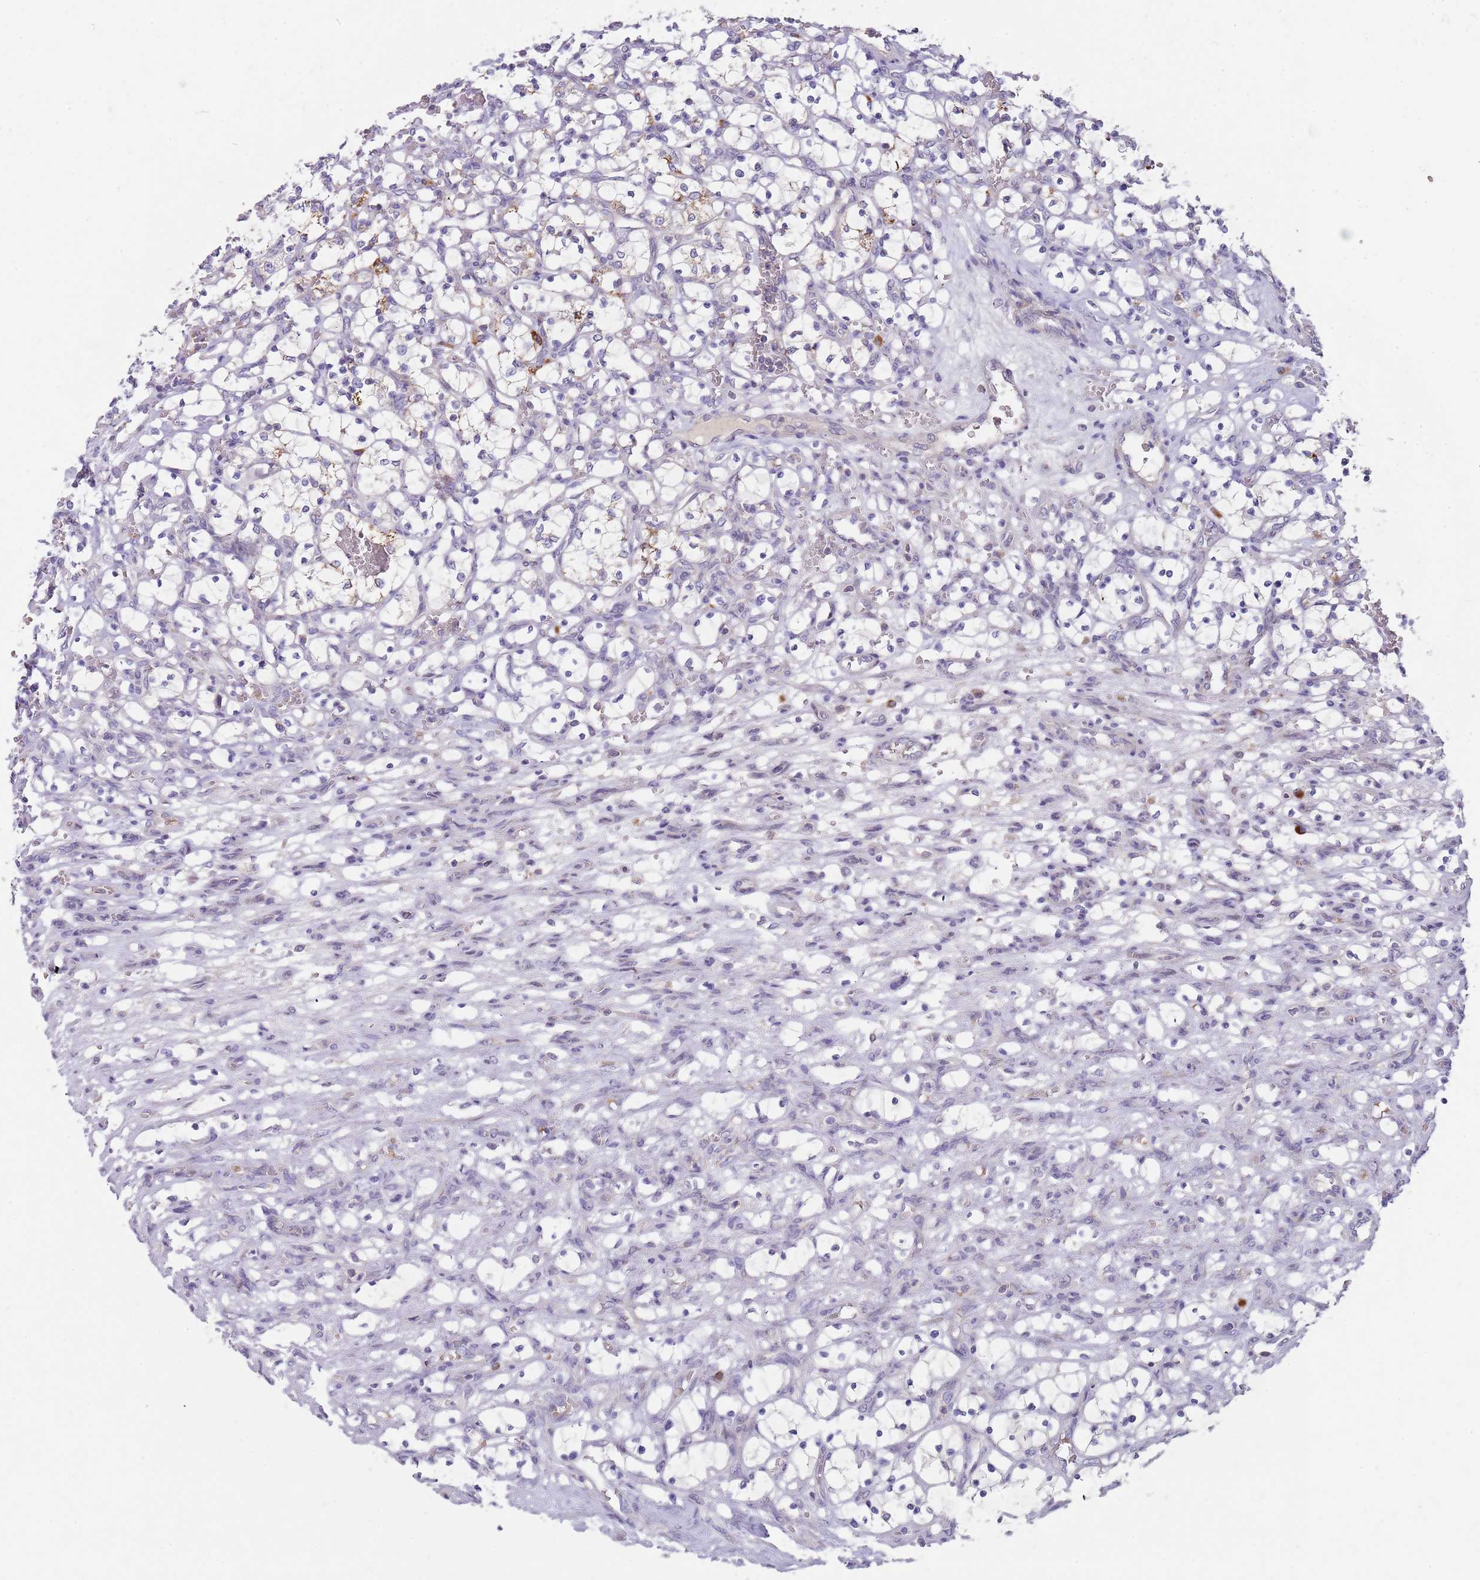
{"staining": {"intensity": "moderate", "quantity": "<25%", "location": "cytoplasmic/membranous"}, "tissue": "renal cancer", "cell_type": "Tumor cells", "image_type": "cancer", "snomed": [{"axis": "morphology", "description": "Adenocarcinoma, NOS"}, {"axis": "topography", "description": "Kidney"}], "caption": "This is a histology image of immunohistochemistry (IHC) staining of renal cancer (adenocarcinoma), which shows moderate positivity in the cytoplasmic/membranous of tumor cells.", "gene": "PRAC1", "patient": {"sex": "female", "age": 69}}